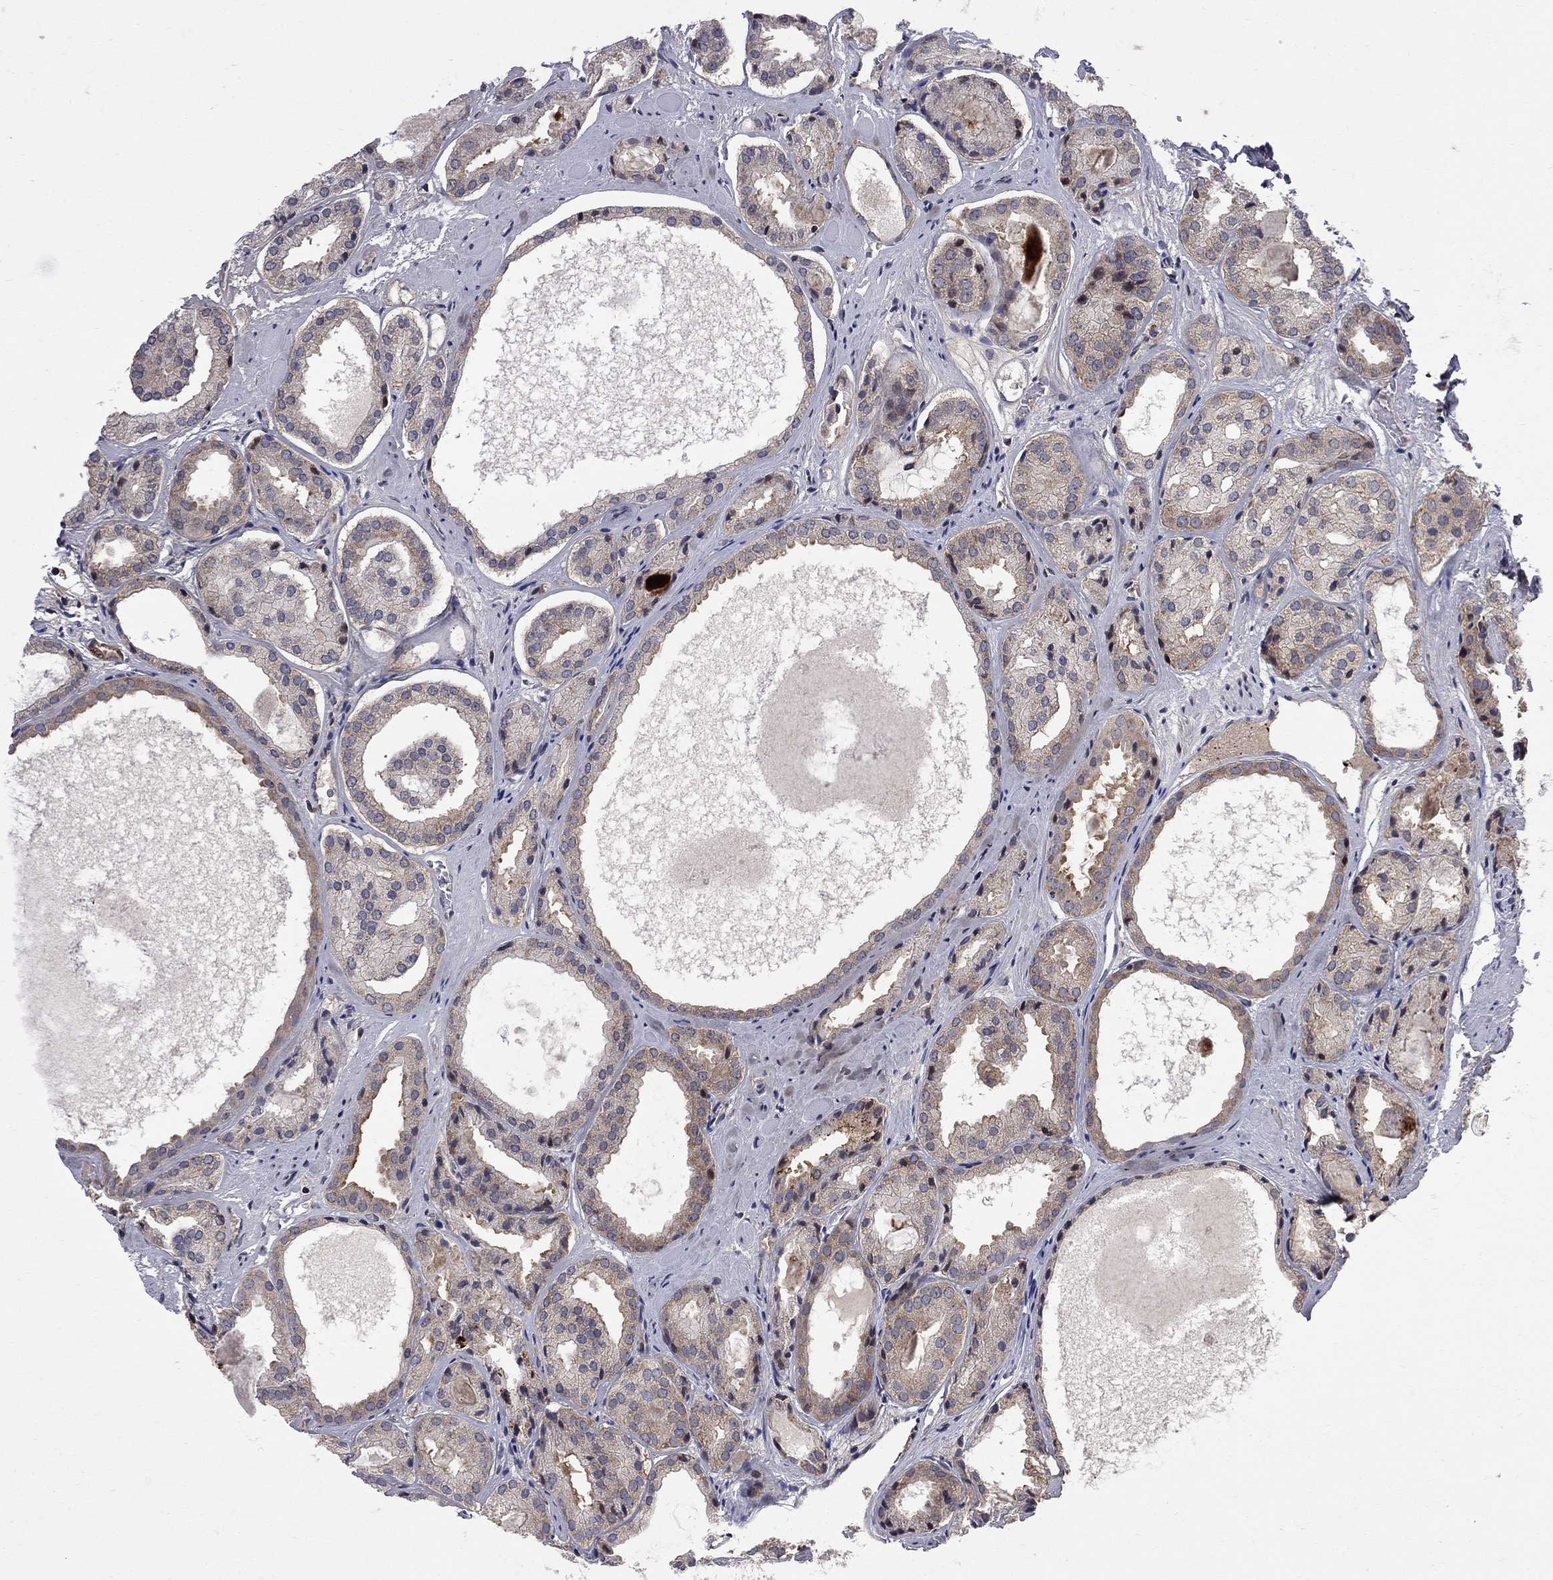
{"staining": {"intensity": "moderate", "quantity": "25%-75%", "location": "cytoplasmic/membranous"}, "tissue": "prostate cancer", "cell_type": "Tumor cells", "image_type": "cancer", "snomed": [{"axis": "morphology", "description": "Adenocarcinoma, Low grade"}, {"axis": "topography", "description": "Prostate"}], "caption": "Immunohistochemistry (IHC) (DAB (3,3'-diaminobenzidine)) staining of human prostate adenocarcinoma (low-grade) exhibits moderate cytoplasmic/membranous protein positivity in approximately 25%-75% of tumor cells.", "gene": "CNOT11", "patient": {"sex": "male", "age": 69}}